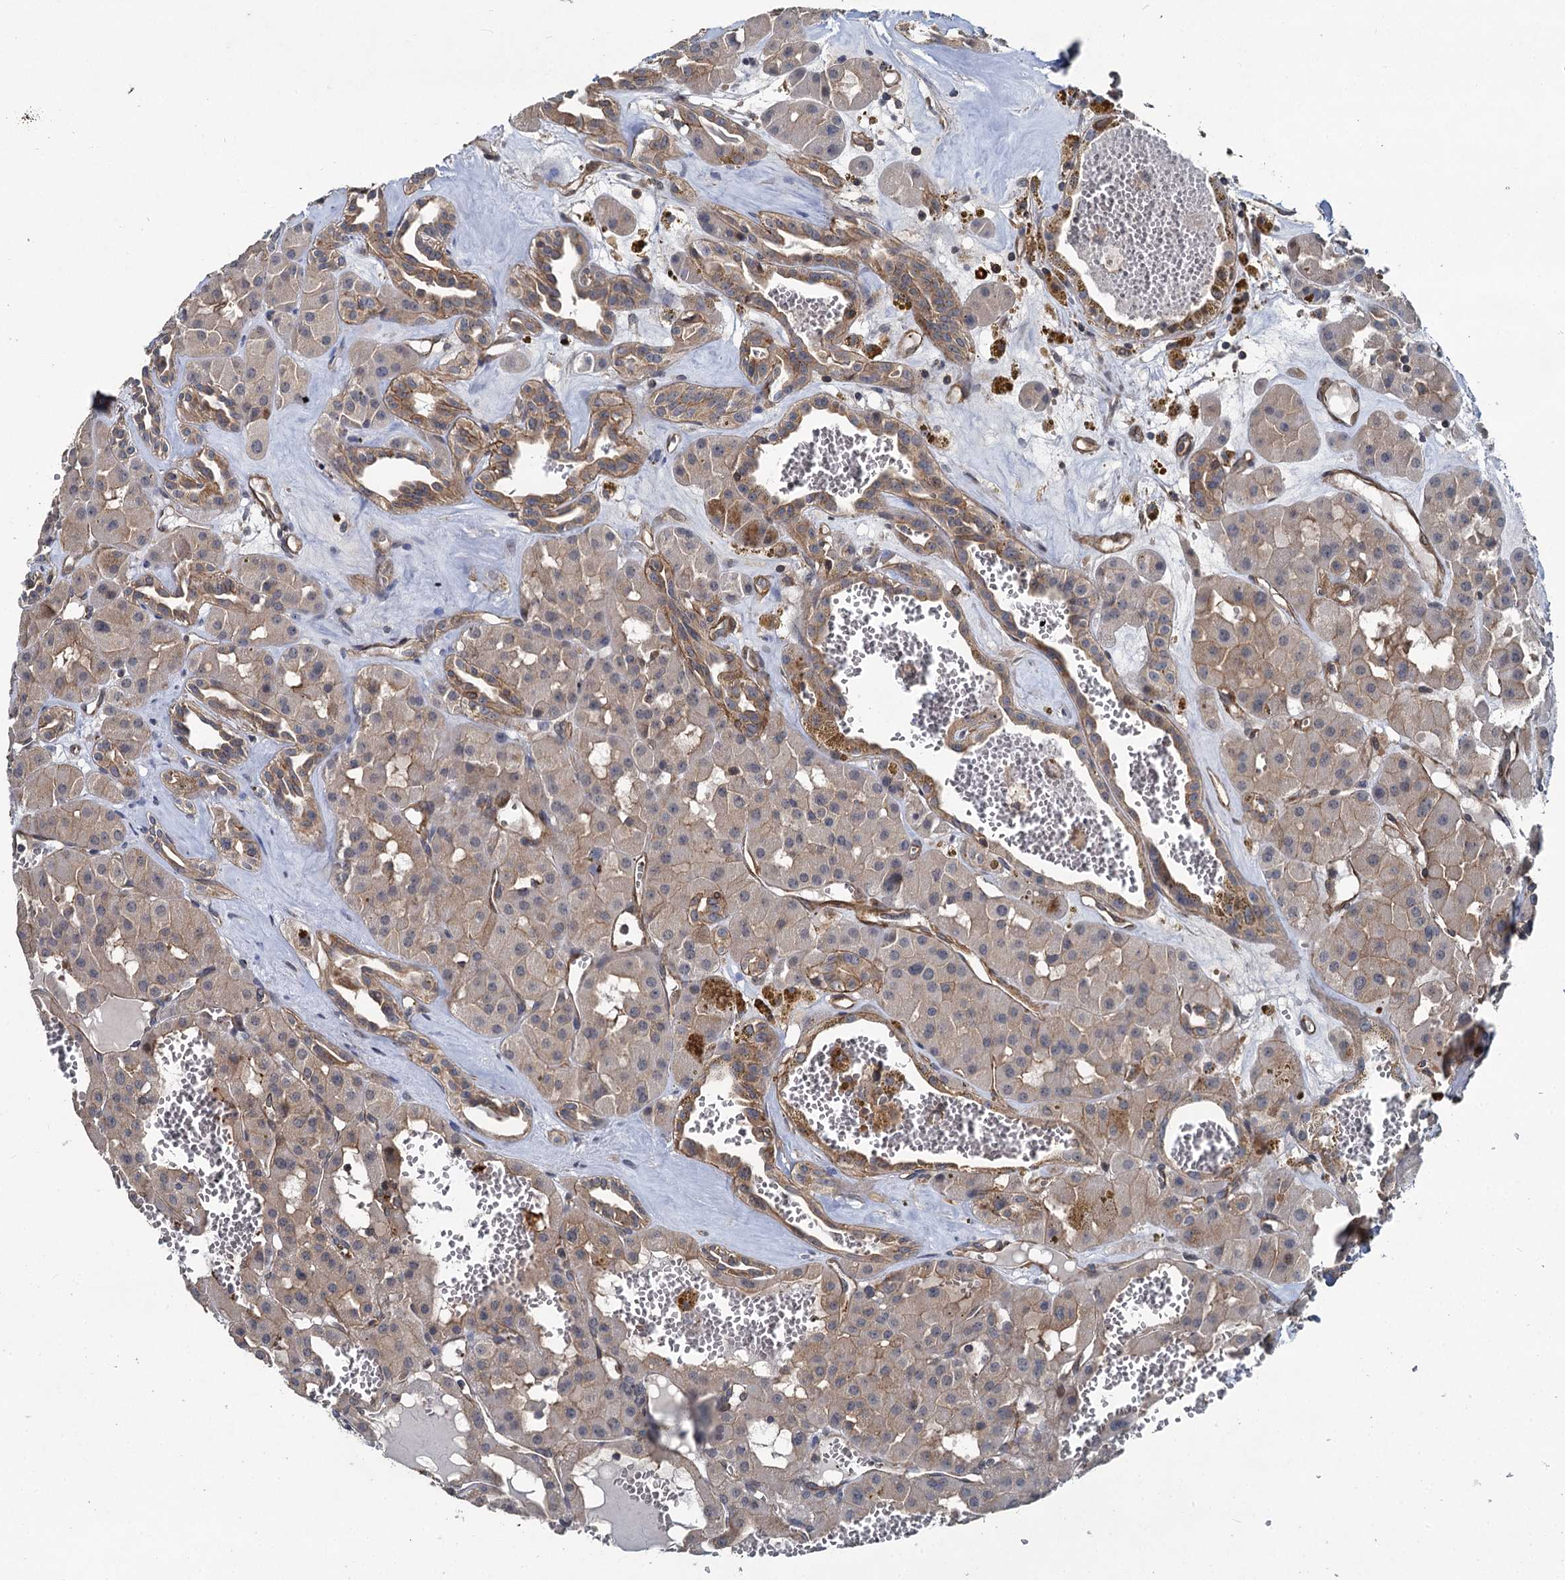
{"staining": {"intensity": "weak", "quantity": "<25%", "location": "cytoplasmic/membranous"}, "tissue": "renal cancer", "cell_type": "Tumor cells", "image_type": "cancer", "snomed": [{"axis": "morphology", "description": "Carcinoma, NOS"}, {"axis": "topography", "description": "Kidney"}], "caption": "Immunohistochemistry photomicrograph of human renal cancer (carcinoma) stained for a protein (brown), which exhibits no staining in tumor cells.", "gene": "SVIP", "patient": {"sex": "female", "age": 75}}